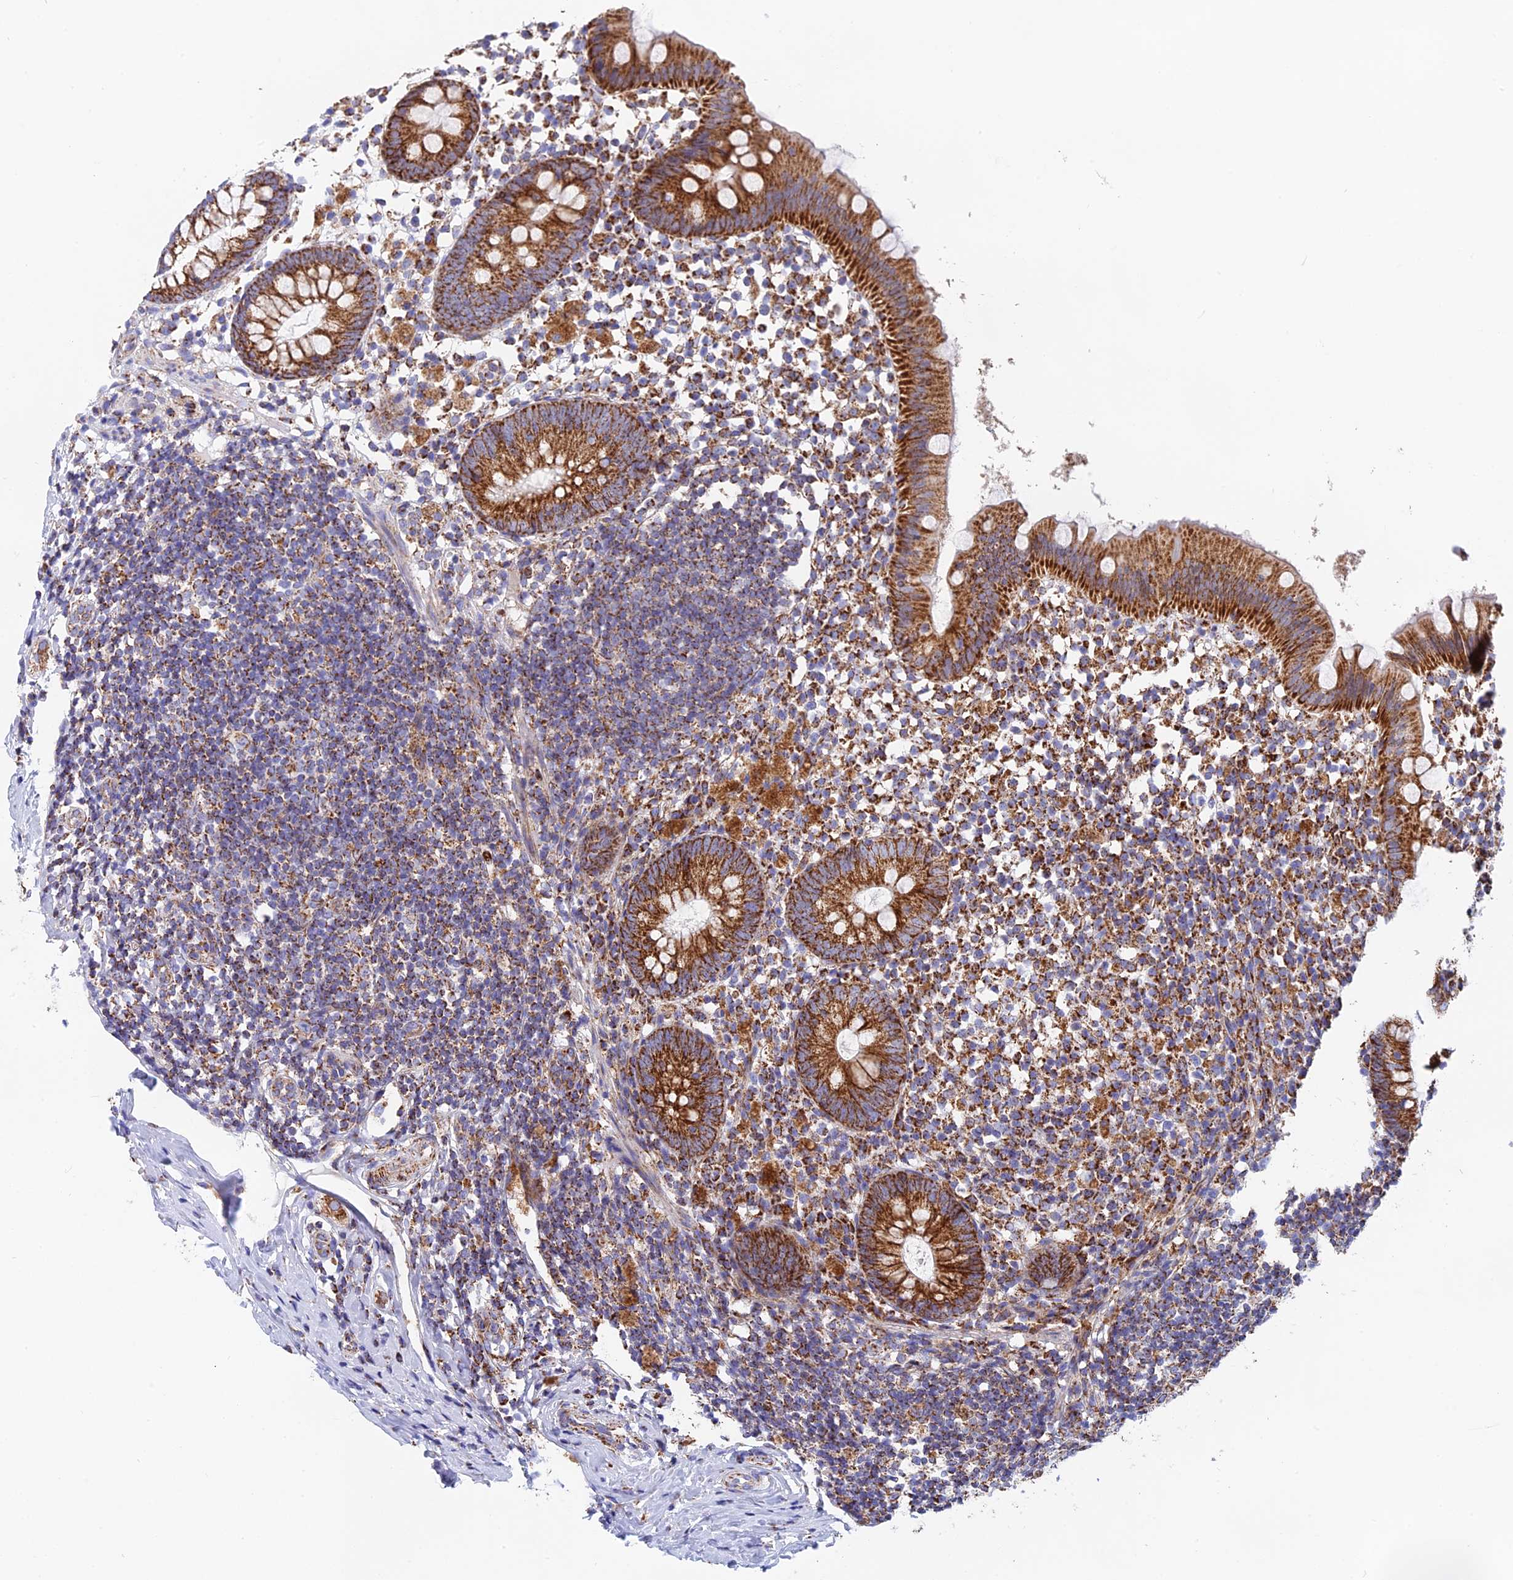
{"staining": {"intensity": "strong", "quantity": ">75%", "location": "cytoplasmic/membranous"}, "tissue": "appendix", "cell_type": "Glandular cells", "image_type": "normal", "snomed": [{"axis": "morphology", "description": "Normal tissue, NOS"}, {"axis": "topography", "description": "Appendix"}], "caption": "Protein expression analysis of benign human appendix reveals strong cytoplasmic/membranous expression in approximately >75% of glandular cells. (brown staining indicates protein expression, while blue staining denotes nuclei).", "gene": "NDUFA5", "patient": {"sex": "female", "age": 20}}